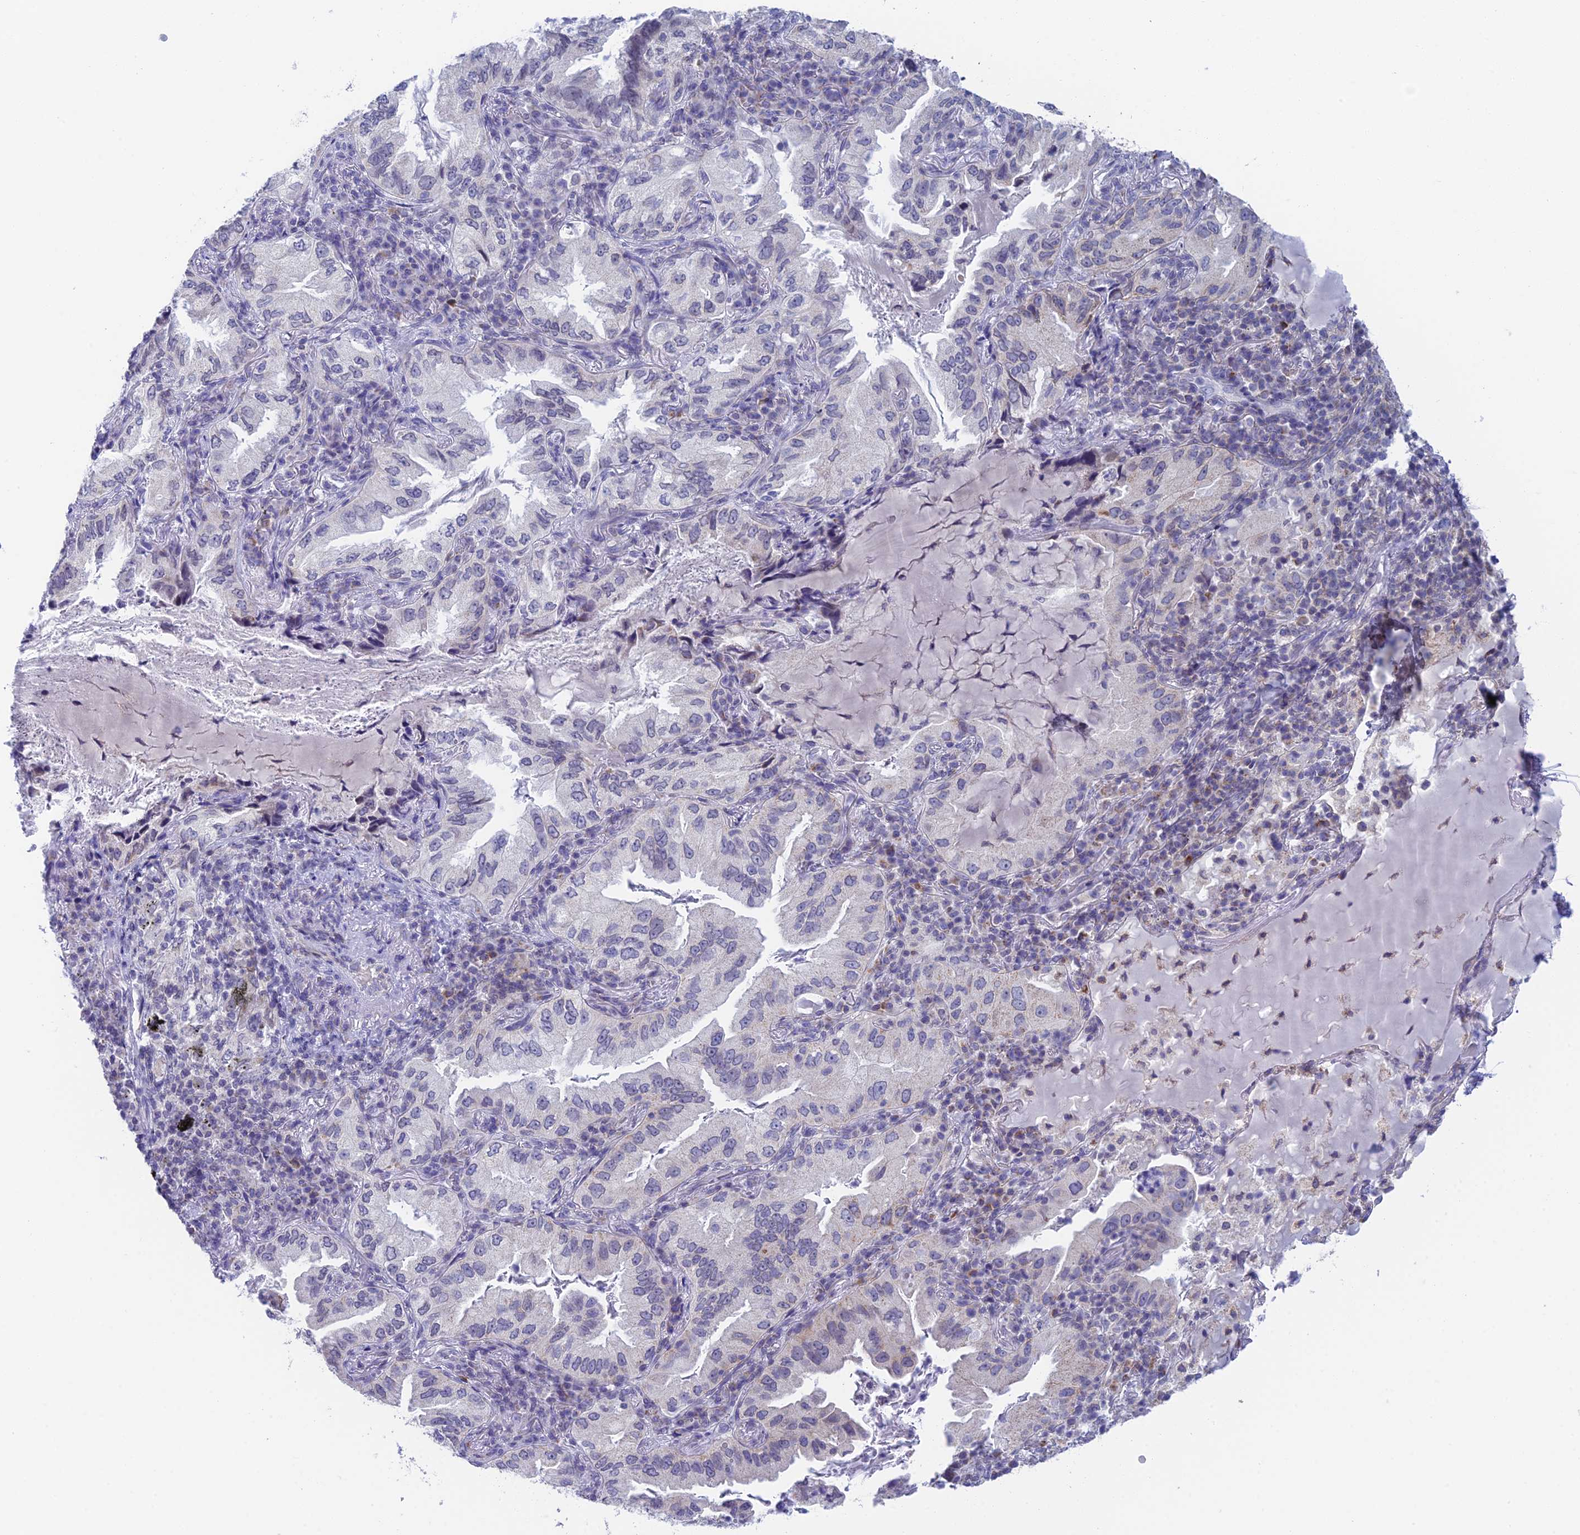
{"staining": {"intensity": "negative", "quantity": "none", "location": "none"}, "tissue": "lung cancer", "cell_type": "Tumor cells", "image_type": "cancer", "snomed": [{"axis": "morphology", "description": "Adenocarcinoma, NOS"}, {"axis": "topography", "description": "Lung"}], "caption": "An image of human adenocarcinoma (lung) is negative for staining in tumor cells.", "gene": "REXO5", "patient": {"sex": "female", "age": 69}}